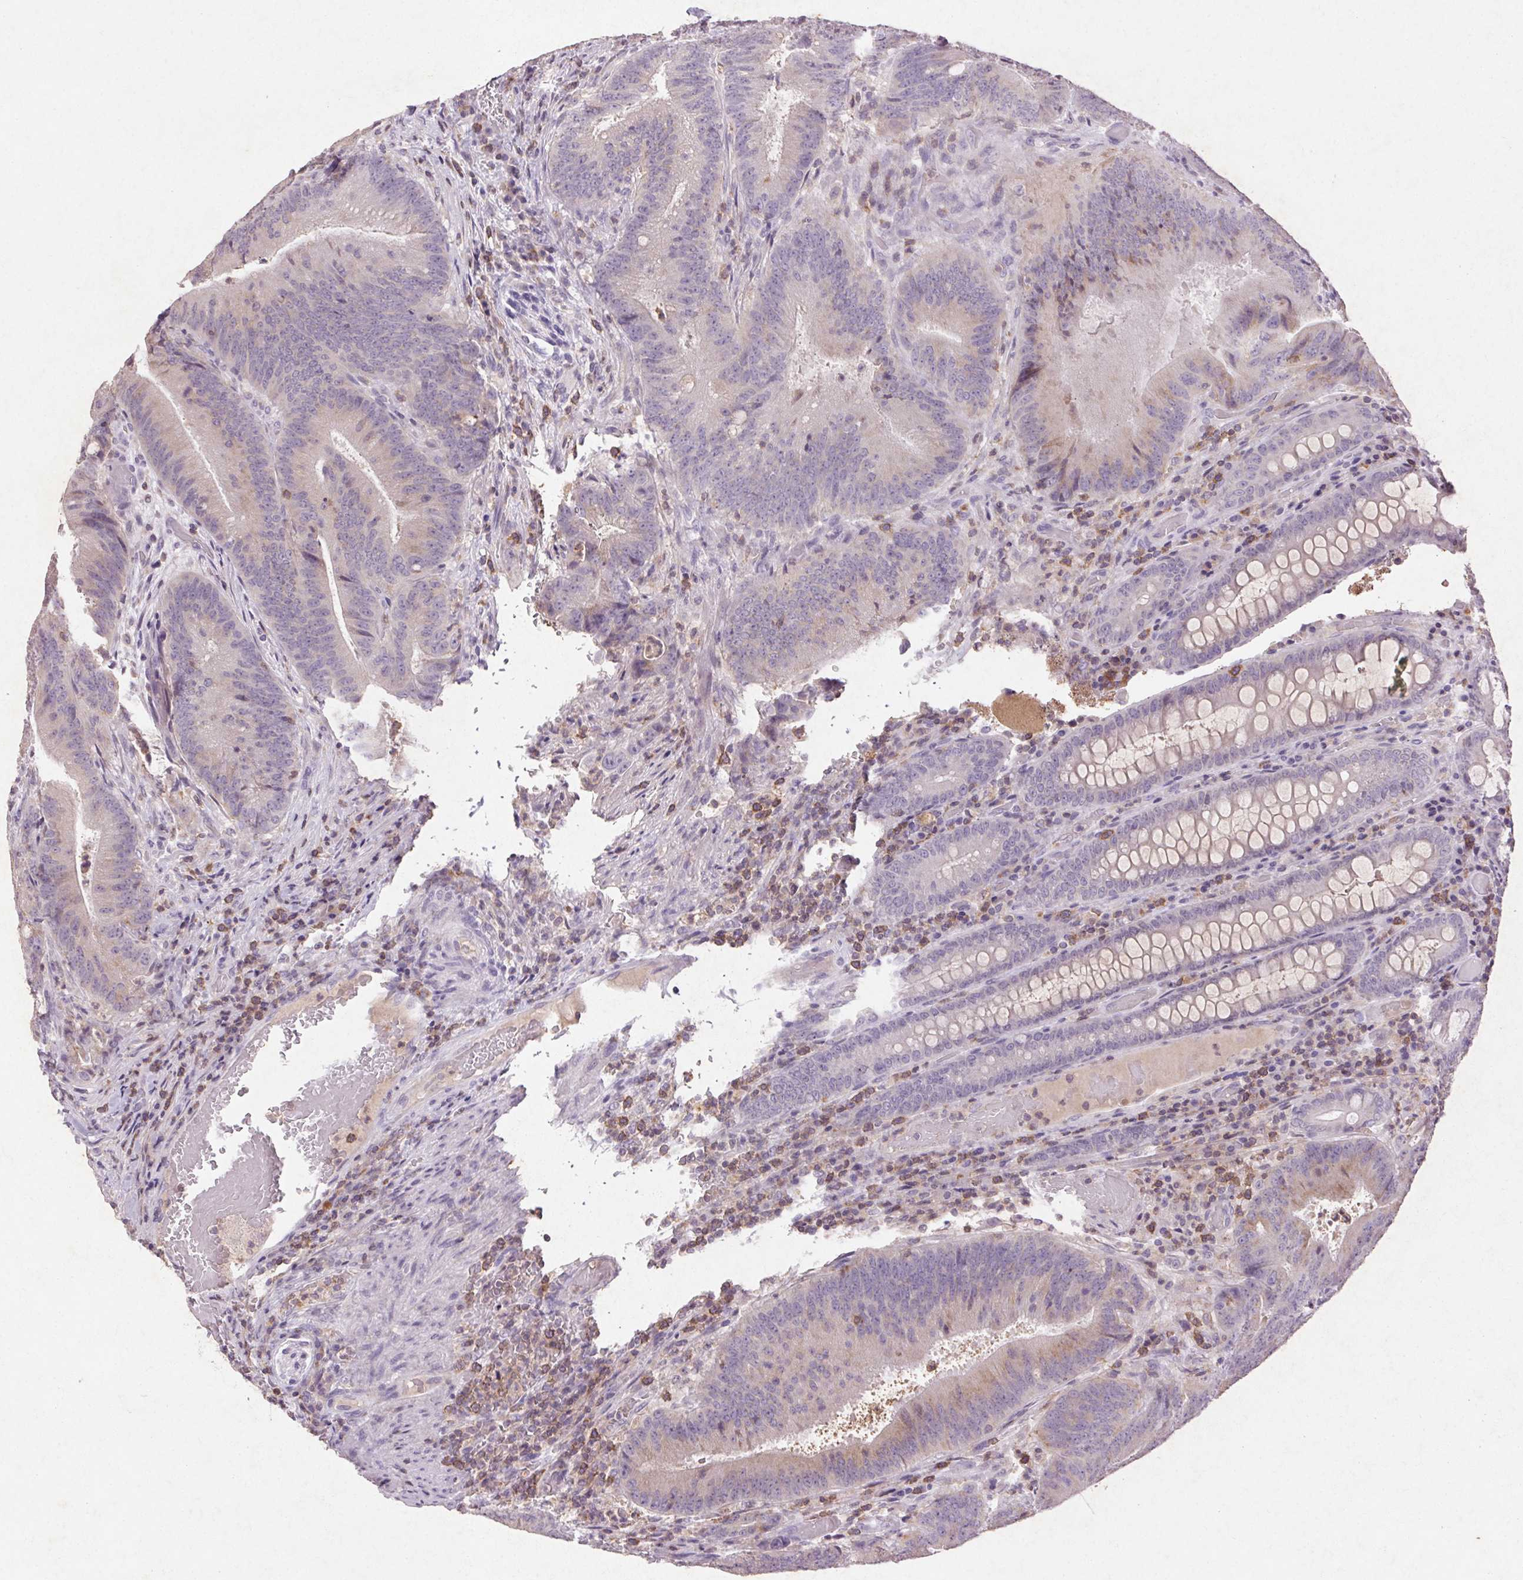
{"staining": {"intensity": "weak", "quantity": "<25%", "location": "cytoplasmic/membranous"}, "tissue": "colorectal cancer", "cell_type": "Tumor cells", "image_type": "cancer", "snomed": [{"axis": "morphology", "description": "Adenocarcinoma, NOS"}, {"axis": "topography", "description": "Colon"}], "caption": "Immunohistochemical staining of colorectal cancer shows no significant expression in tumor cells.", "gene": "FNDC7", "patient": {"sex": "female", "age": 43}}